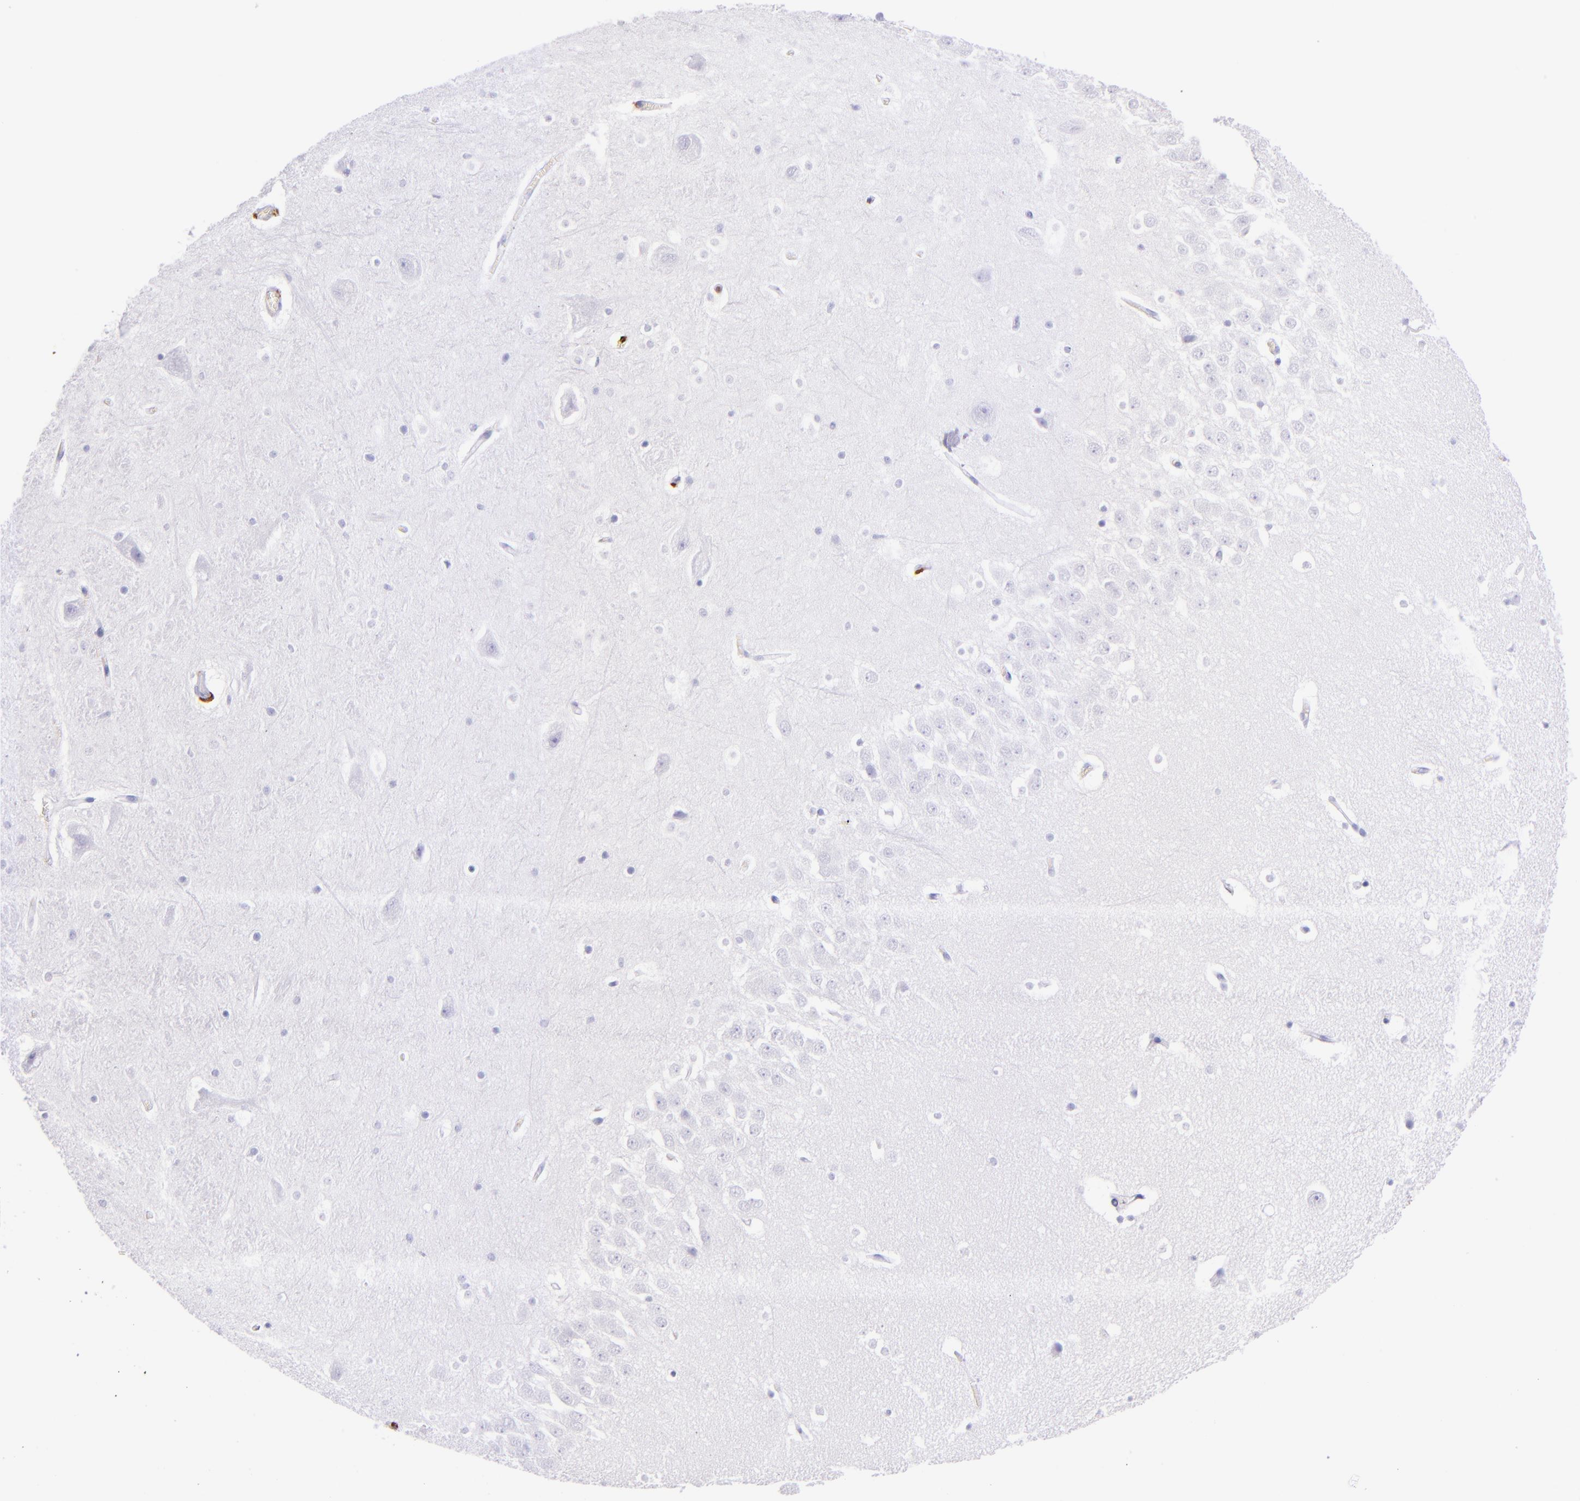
{"staining": {"intensity": "negative", "quantity": "none", "location": "none"}, "tissue": "hippocampus", "cell_type": "Glial cells", "image_type": "normal", "snomed": [{"axis": "morphology", "description": "Normal tissue, NOS"}, {"axis": "topography", "description": "Hippocampus"}], "caption": "Immunohistochemical staining of unremarkable hippocampus exhibits no significant positivity in glial cells. (Brightfield microscopy of DAB immunohistochemistry (IHC) at high magnification).", "gene": "CD163", "patient": {"sex": "male", "age": 45}}